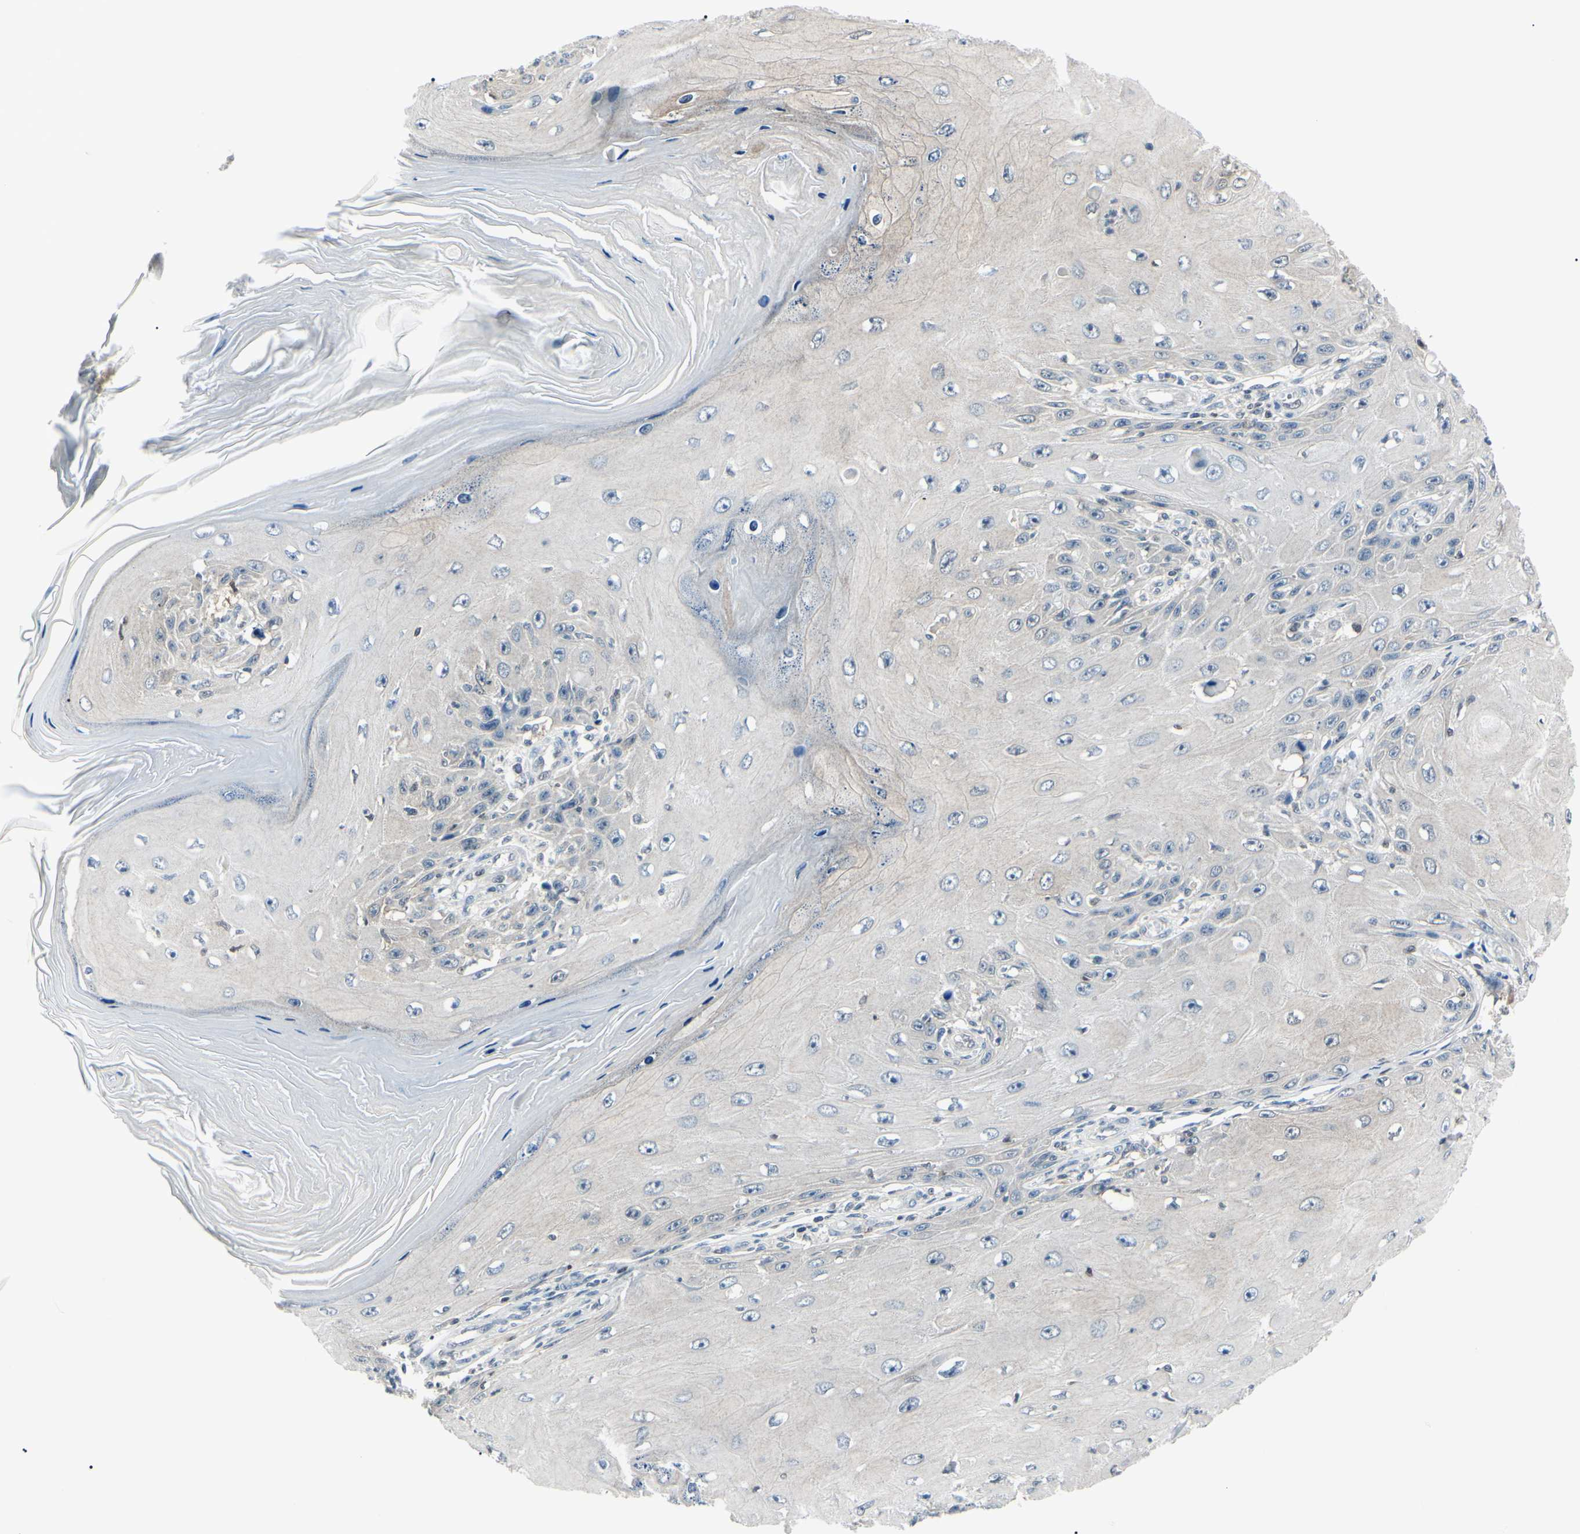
{"staining": {"intensity": "negative", "quantity": "none", "location": "none"}, "tissue": "skin cancer", "cell_type": "Tumor cells", "image_type": "cancer", "snomed": [{"axis": "morphology", "description": "Squamous cell carcinoma, NOS"}, {"axis": "topography", "description": "Skin"}], "caption": "DAB immunohistochemical staining of human skin squamous cell carcinoma demonstrates no significant staining in tumor cells.", "gene": "PGK1", "patient": {"sex": "female", "age": 73}}